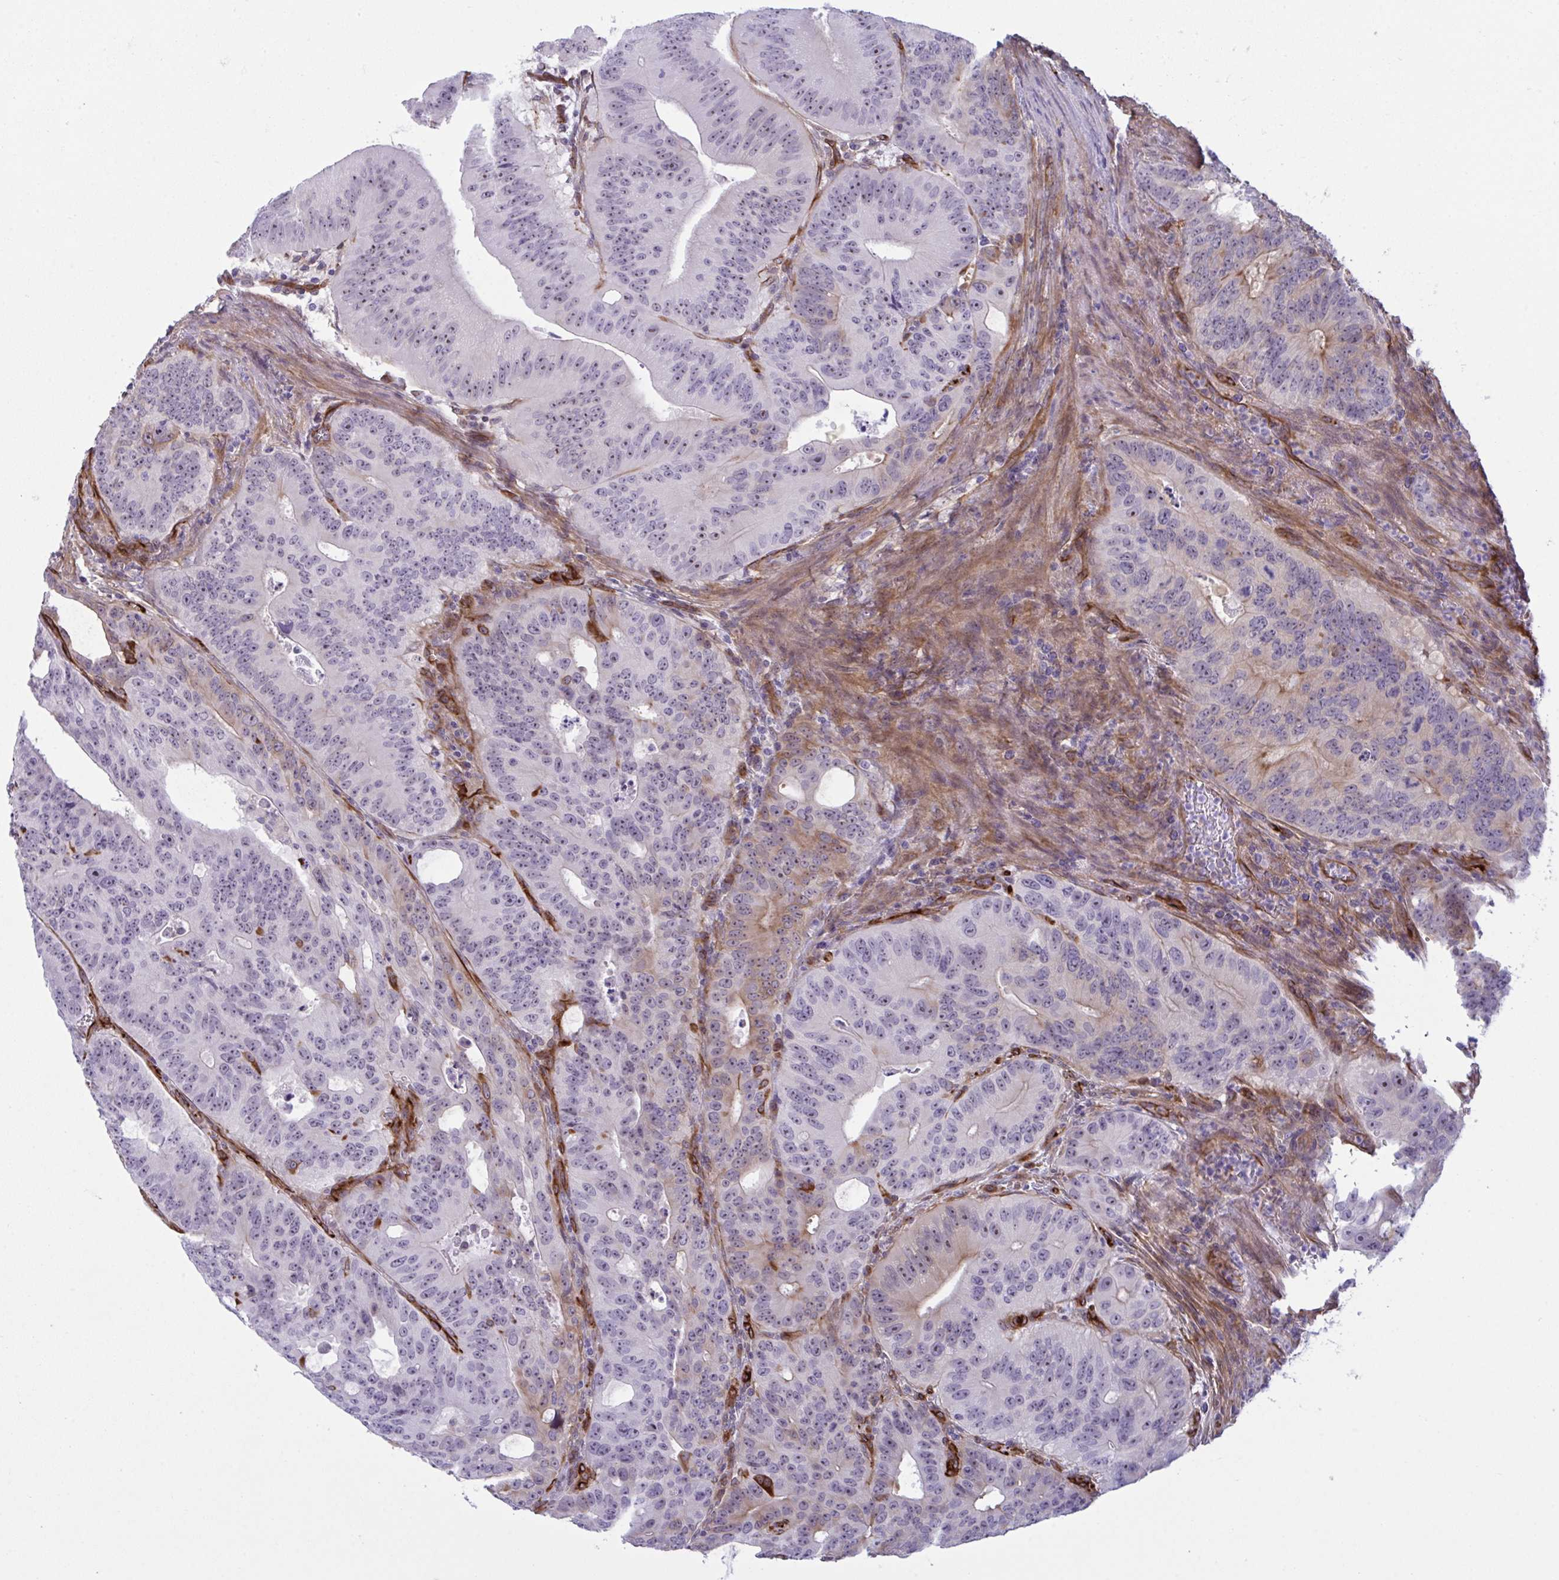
{"staining": {"intensity": "moderate", "quantity": "<25%", "location": "cytoplasmic/membranous"}, "tissue": "colorectal cancer", "cell_type": "Tumor cells", "image_type": "cancer", "snomed": [{"axis": "morphology", "description": "Adenocarcinoma, NOS"}, {"axis": "topography", "description": "Colon"}], "caption": "A brown stain shows moderate cytoplasmic/membranous staining of a protein in adenocarcinoma (colorectal) tumor cells.", "gene": "PRRT4", "patient": {"sex": "male", "age": 62}}